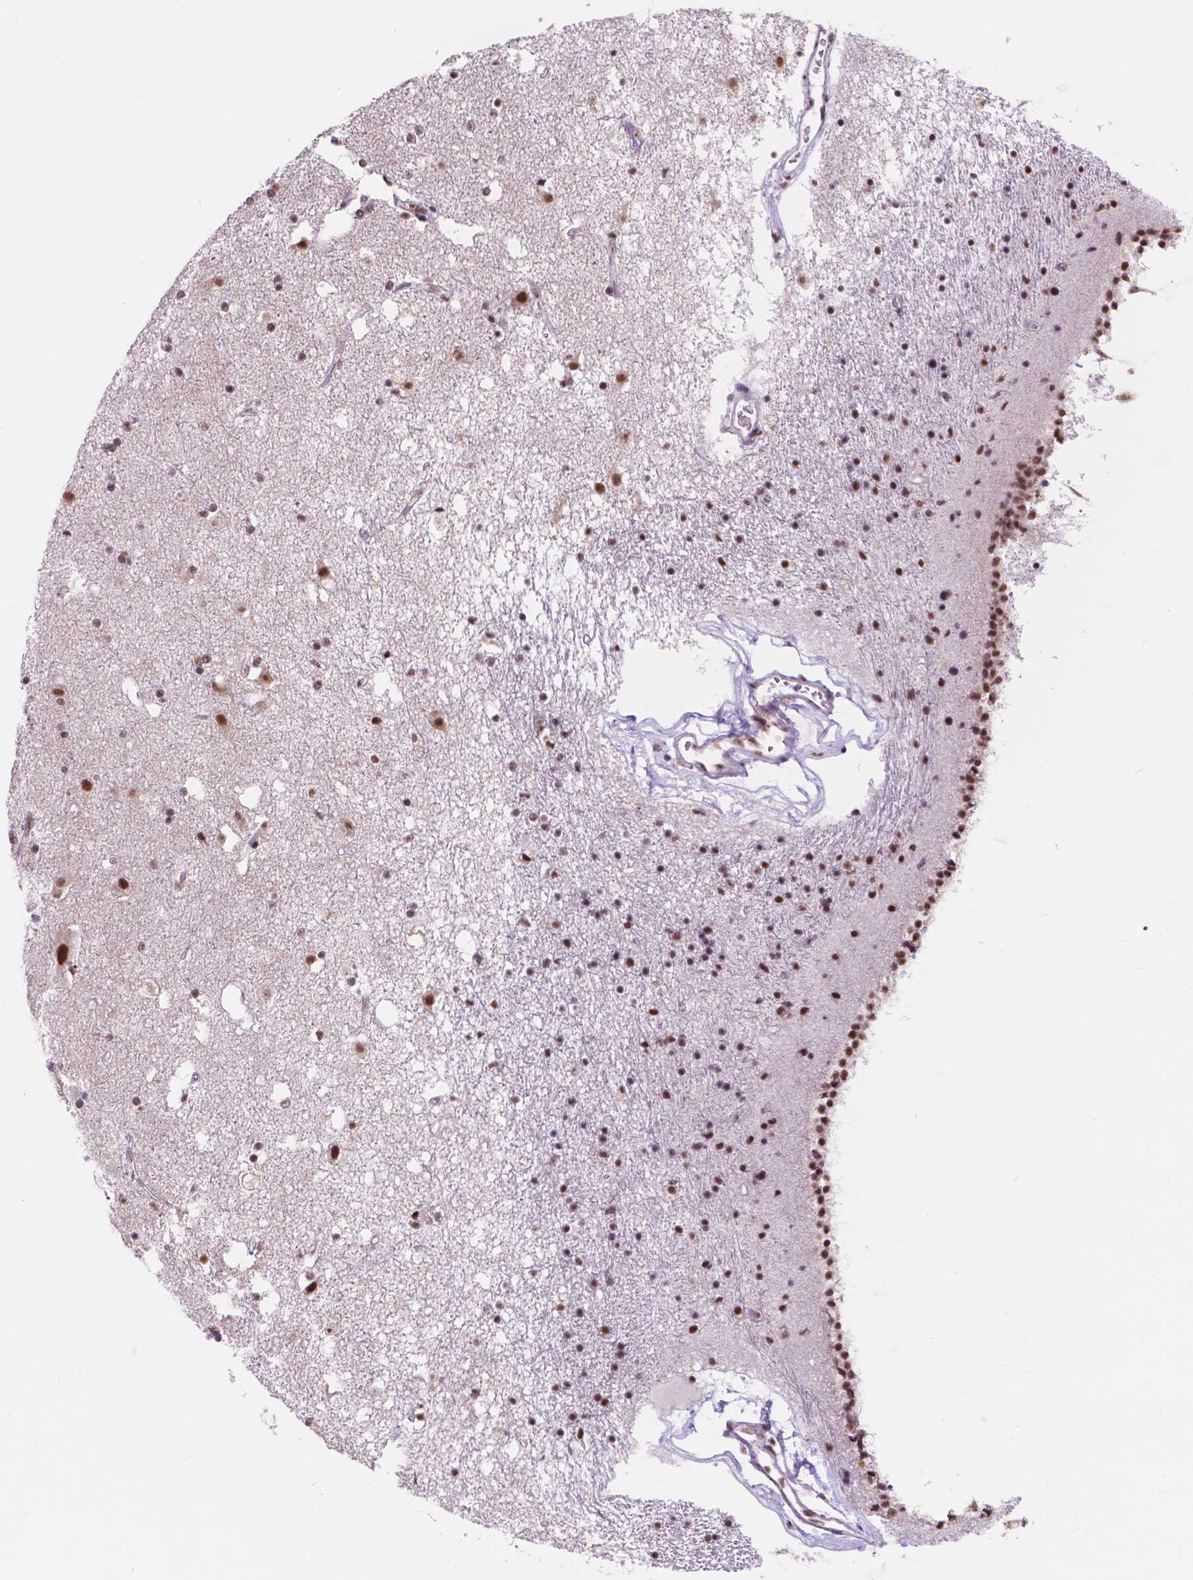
{"staining": {"intensity": "moderate", "quantity": ">75%", "location": "nuclear"}, "tissue": "caudate", "cell_type": "Glial cells", "image_type": "normal", "snomed": [{"axis": "morphology", "description": "Normal tissue, NOS"}, {"axis": "topography", "description": "Lateral ventricle wall"}], "caption": "Caudate stained with immunohistochemistry reveals moderate nuclear expression in approximately >75% of glial cells. (DAB (3,3'-diaminobenzidine) = brown stain, brightfield microscopy at high magnification).", "gene": "BCAS2", "patient": {"sex": "female", "age": 71}}